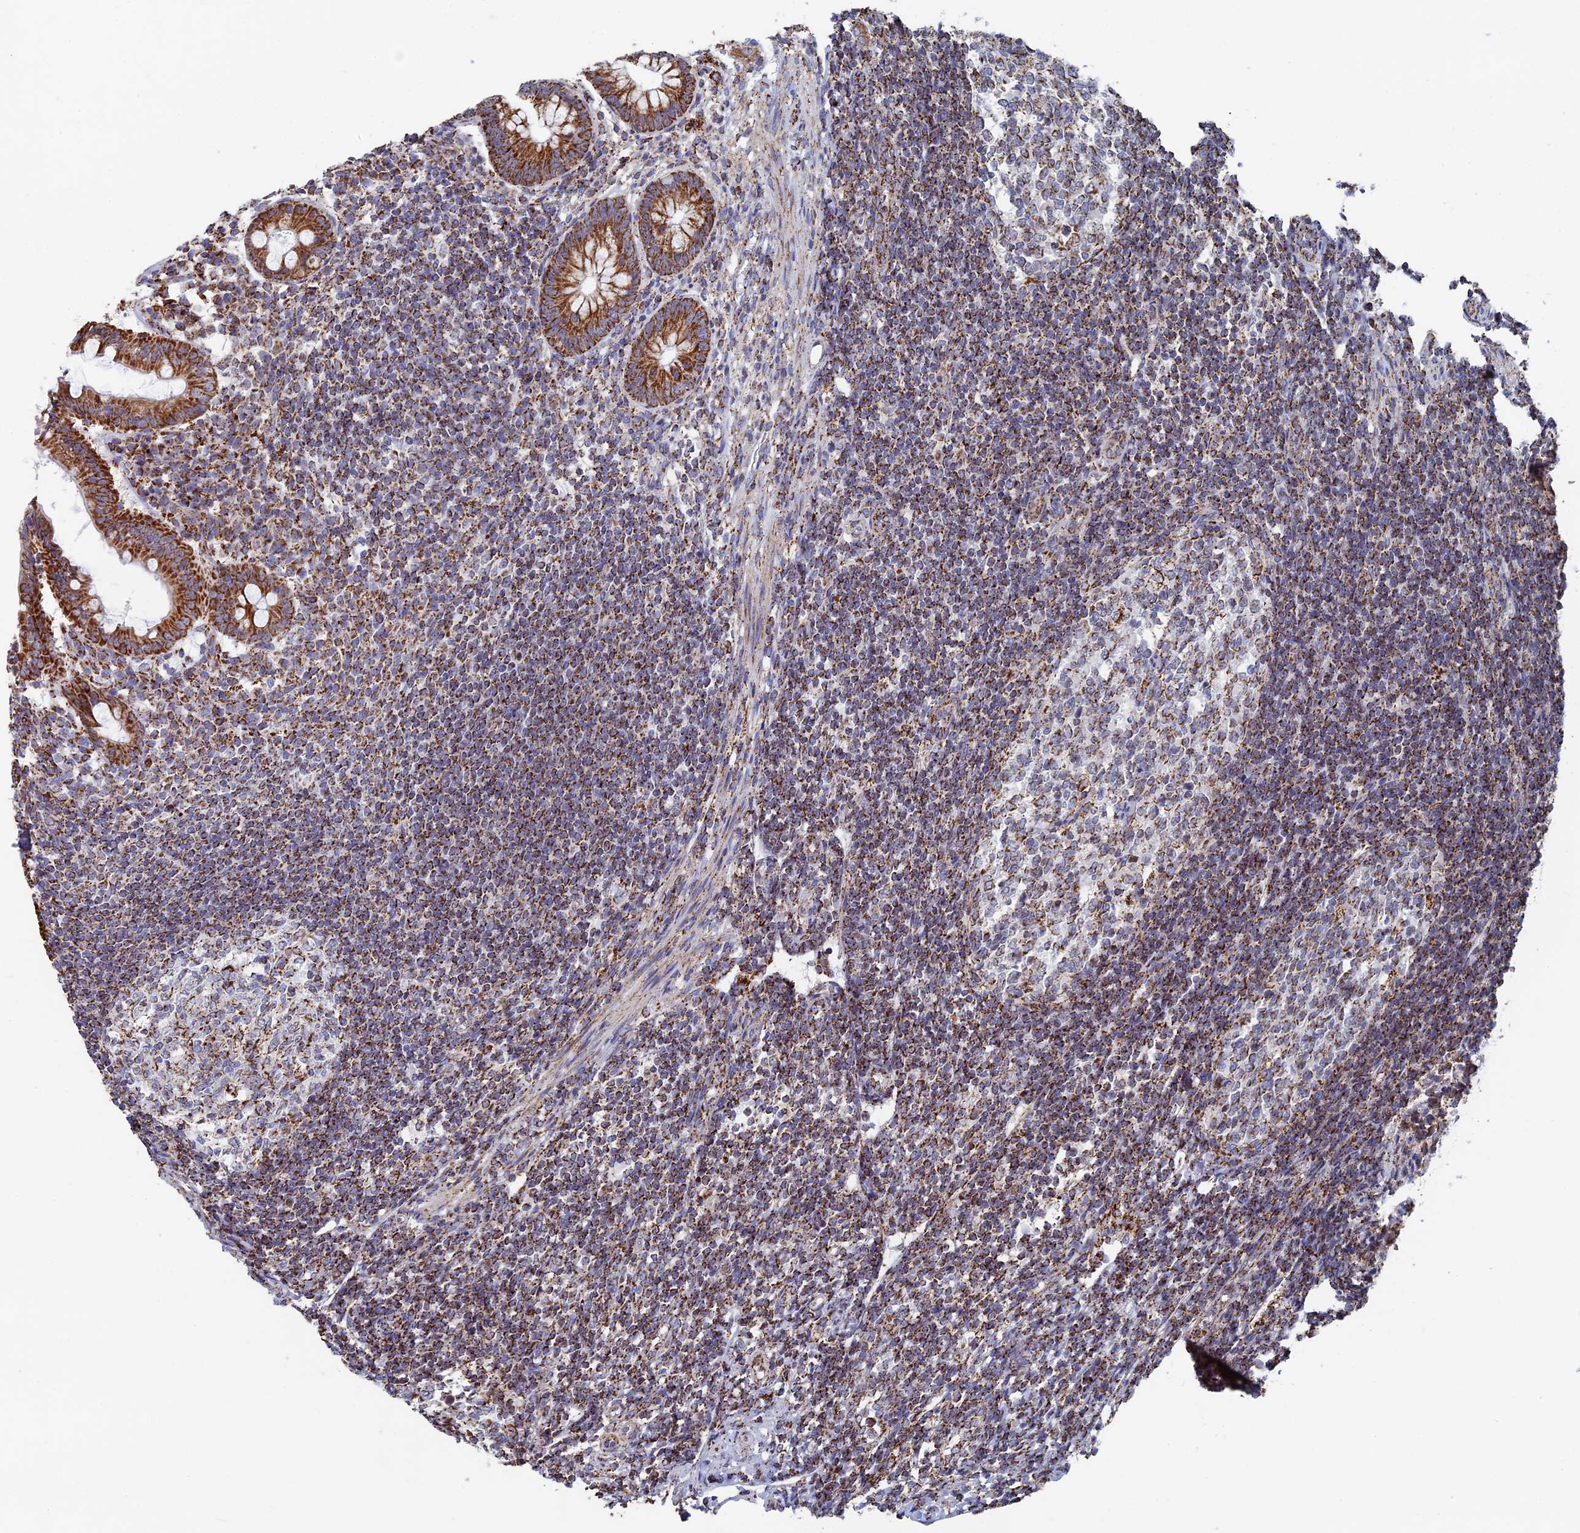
{"staining": {"intensity": "moderate", "quantity": ">75%", "location": "cytoplasmic/membranous"}, "tissue": "appendix", "cell_type": "Glandular cells", "image_type": "normal", "snomed": [{"axis": "morphology", "description": "Normal tissue, NOS"}, {"axis": "topography", "description": "Appendix"}], "caption": "Protein positivity by immunohistochemistry (IHC) reveals moderate cytoplasmic/membranous expression in about >75% of glandular cells in benign appendix. (DAB (3,3'-diaminobenzidine) IHC, brown staining for protein, blue staining for nuclei).", "gene": "SEC24D", "patient": {"sex": "female", "age": 33}}